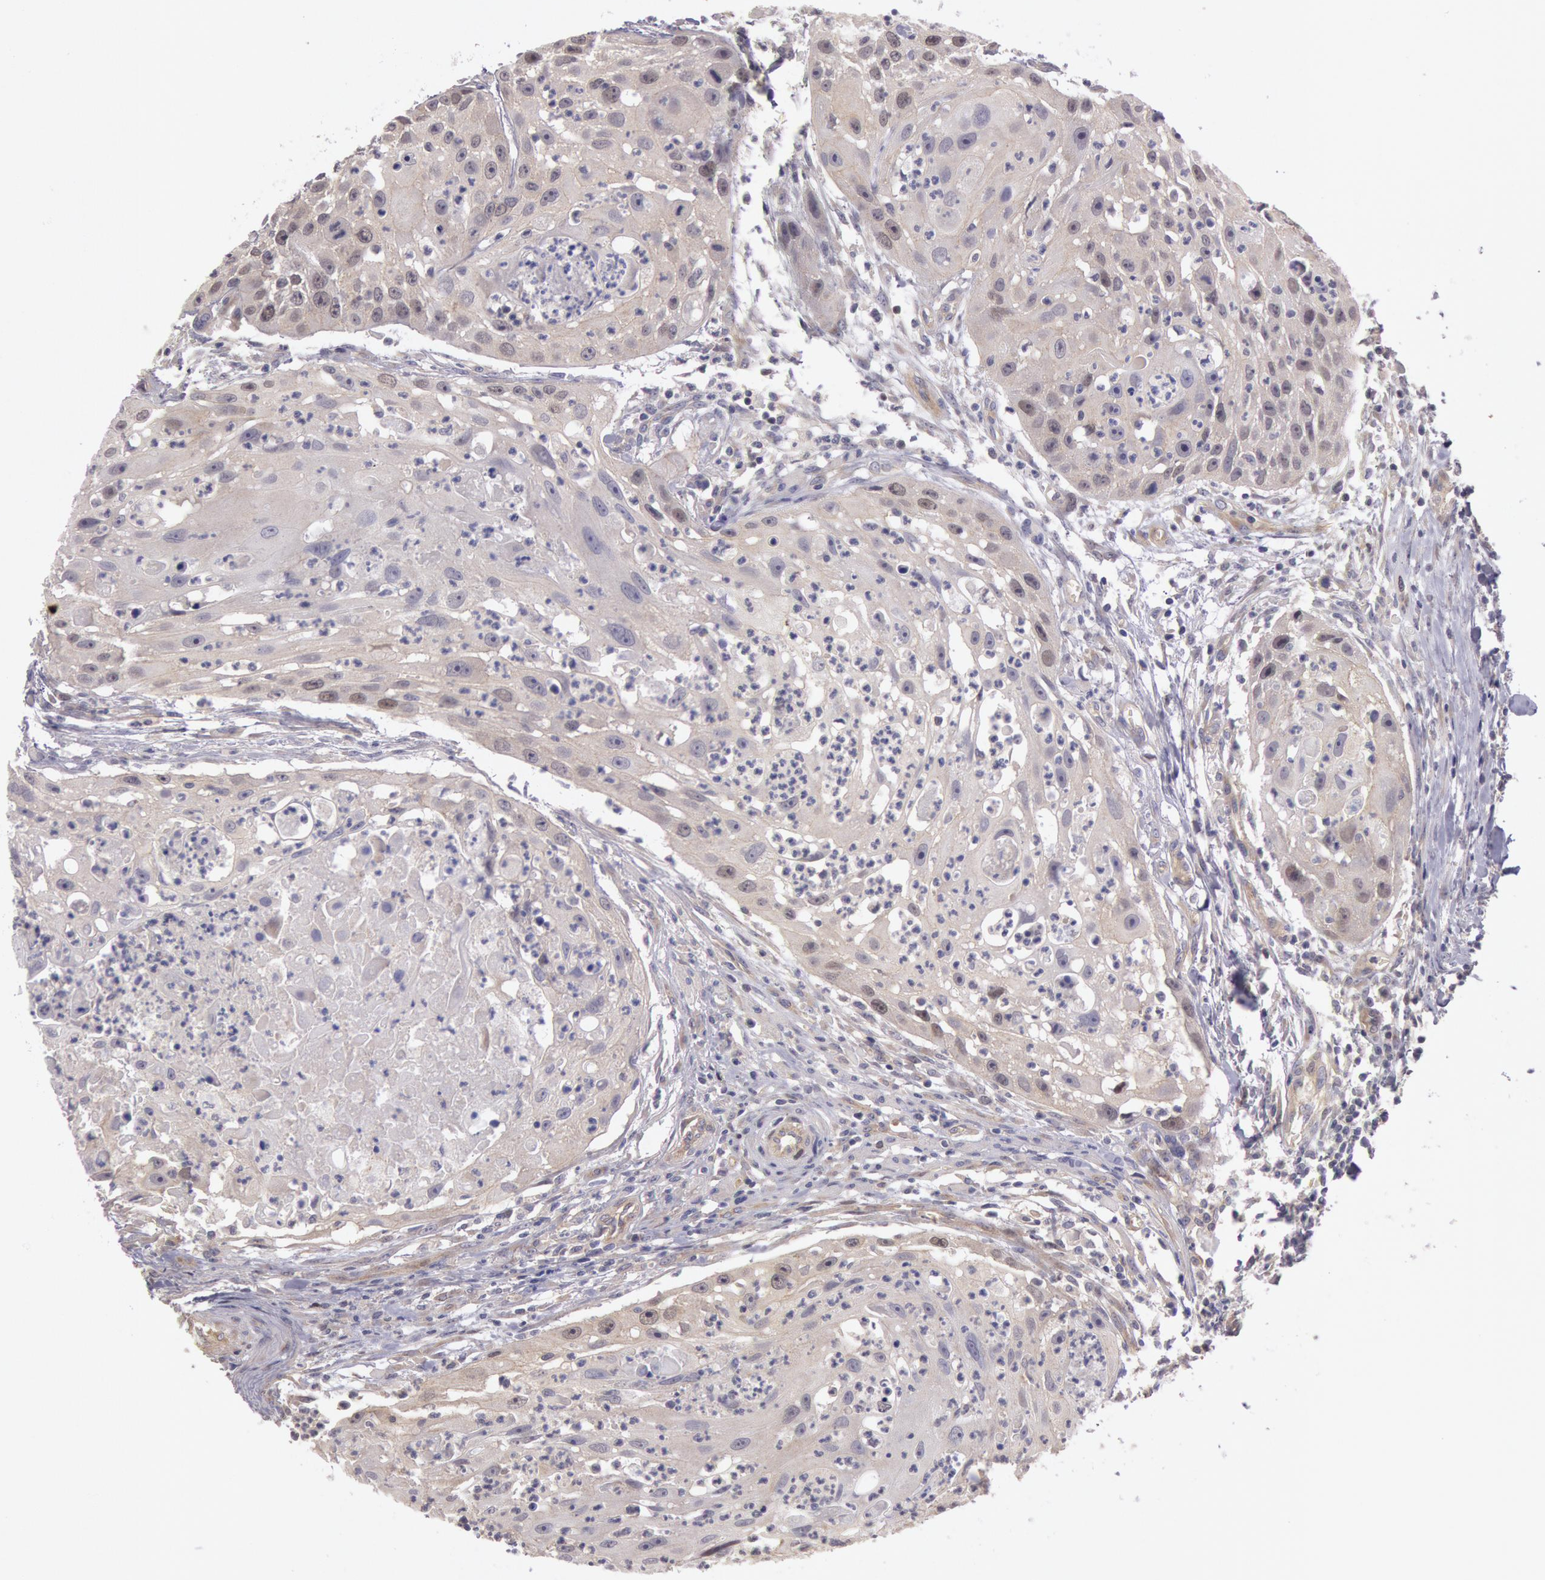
{"staining": {"intensity": "negative", "quantity": "none", "location": "none"}, "tissue": "head and neck cancer", "cell_type": "Tumor cells", "image_type": "cancer", "snomed": [{"axis": "morphology", "description": "Squamous cell carcinoma, NOS"}, {"axis": "topography", "description": "Head-Neck"}], "caption": "This is an immunohistochemistry (IHC) photomicrograph of head and neck squamous cell carcinoma. There is no expression in tumor cells.", "gene": "AMOTL1", "patient": {"sex": "male", "age": 64}}